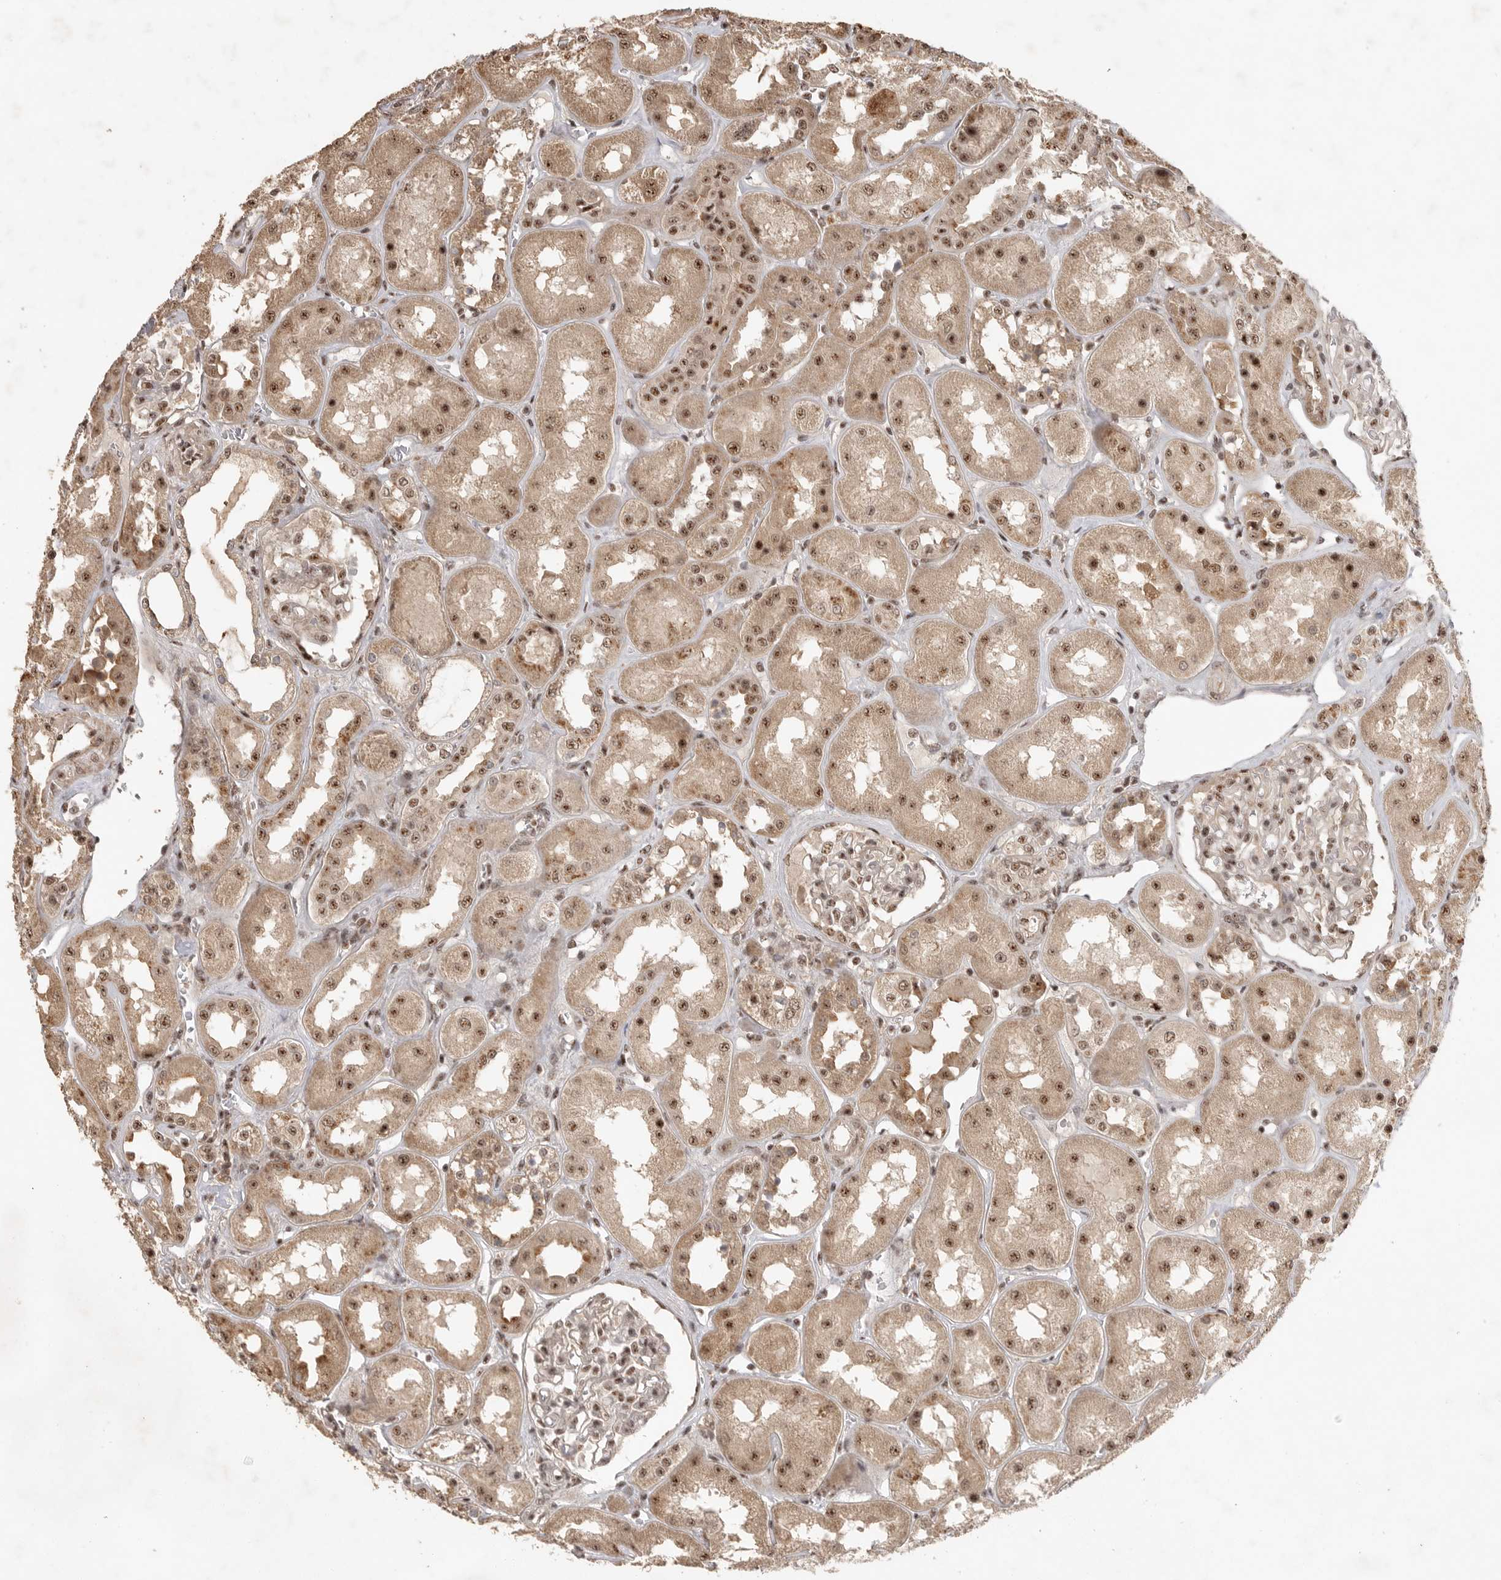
{"staining": {"intensity": "weak", "quantity": ">75%", "location": "cytoplasmic/membranous,nuclear"}, "tissue": "kidney", "cell_type": "Cells in glomeruli", "image_type": "normal", "snomed": [{"axis": "morphology", "description": "Normal tissue, NOS"}, {"axis": "topography", "description": "Kidney"}], "caption": "An IHC image of benign tissue is shown. Protein staining in brown shows weak cytoplasmic/membranous,nuclear positivity in kidney within cells in glomeruli. (Stains: DAB (3,3'-diaminobenzidine) in brown, nuclei in blue, Microscopy: brightfield microscopy at high magnification).", "gene": "POMP", "patient": {"sex": "male", "age": 70}}